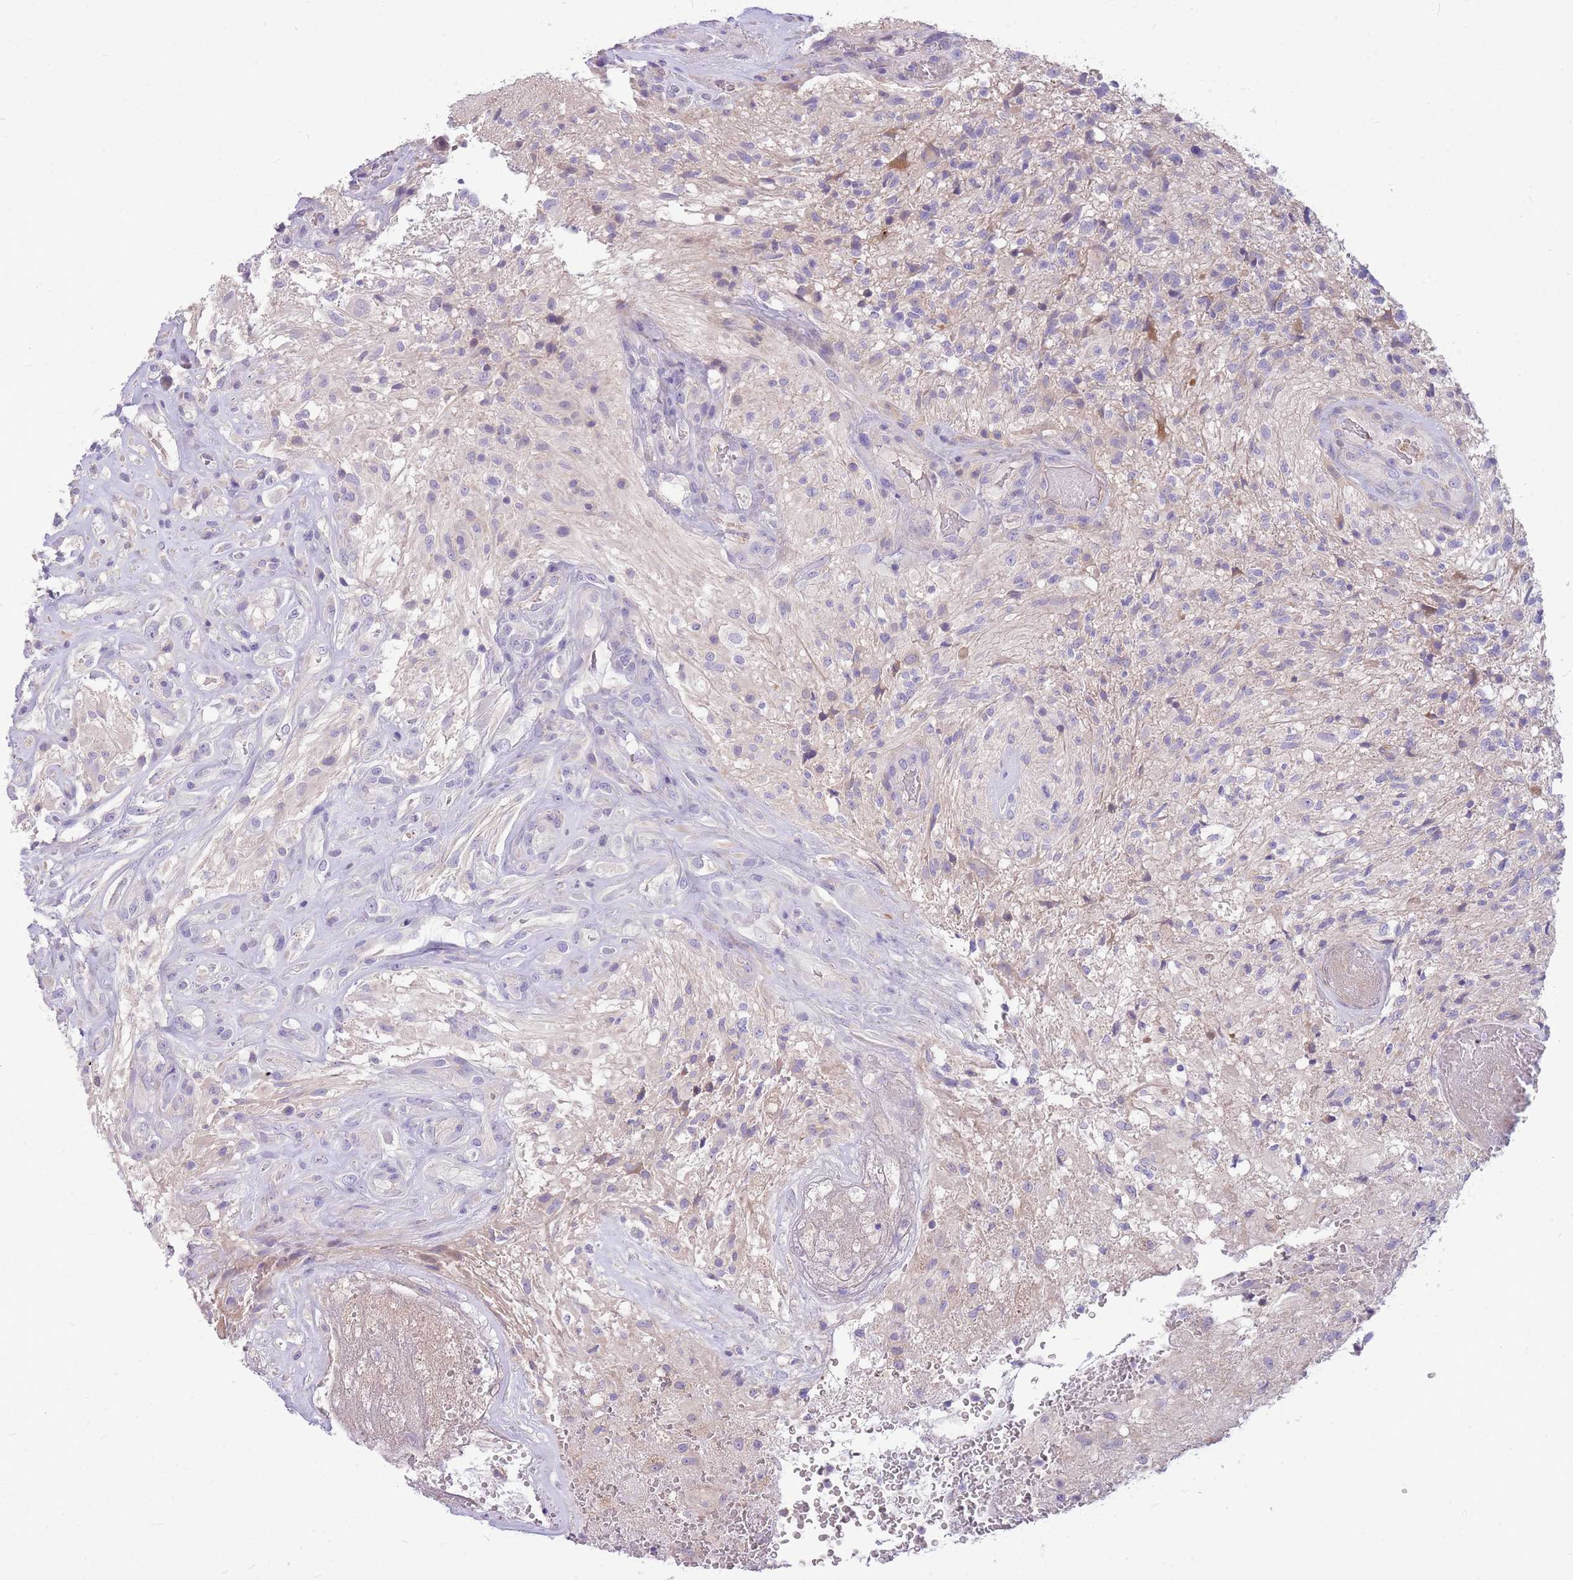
{"staining": {"intensity": "negative", "quantity": "none", "location": "none"}, "tissue": "glioma", "cell_type": "Tumor cells", "image_type": "cancer", "snomed": [{"axis": "morphology", "description": "Glioma, malignant, High grade"}, {"axis": "topography", "description": "Brain"}], "caption": "An immunohistochemistry (IHC) image of malignant glioma (high-grade) is shown. There is no staining in tumor cells of malignant glioma (high-grade).", "gene": "OR5T1", "patient": {"sex": "male", "age": 56}}